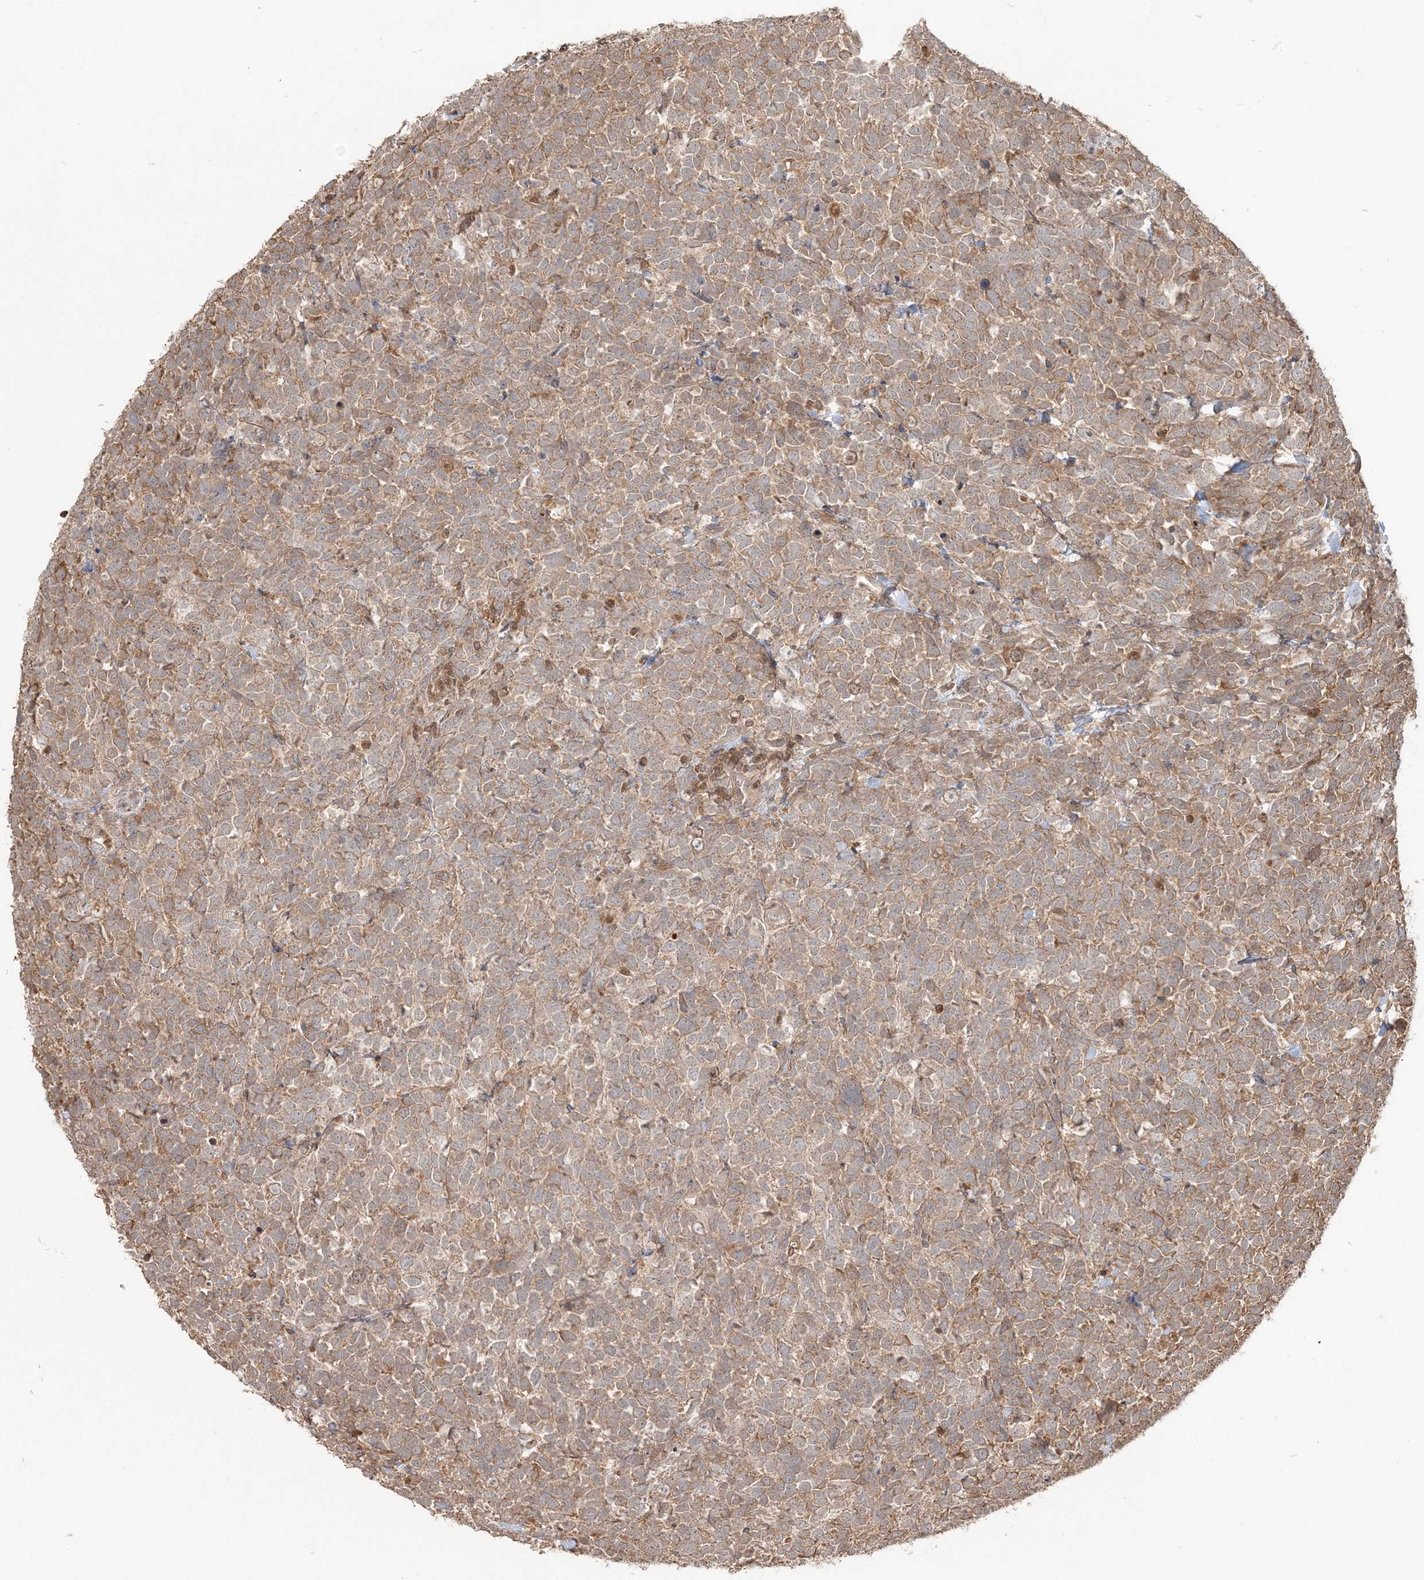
{"staining": {"intensity": "moderate", "quantity": ">75%", "location": "cytoplasmic/membranous"}, "tissue": "urothelial cancer", "cell_type": "Tumor cells", "image_type": "cancer", "snomed": [{"axis": "morphology", "description": "Urothelial carcinoma, High grade"}, {"axis": "topography", "description": "Urinary bladder"}], "caption": "IHC (DAB (3,3'-diaminobenzidine)) staining of human urothelial carcinoma (high-grade) demonstrates moderate cytoplasmic/membranous protein staining in about >75% of tumor cells. (Brightfield microscopy of DAB IHC at high magnification).", "gene": "CAB39", "patient": {"sex": "female", "age": 82}}